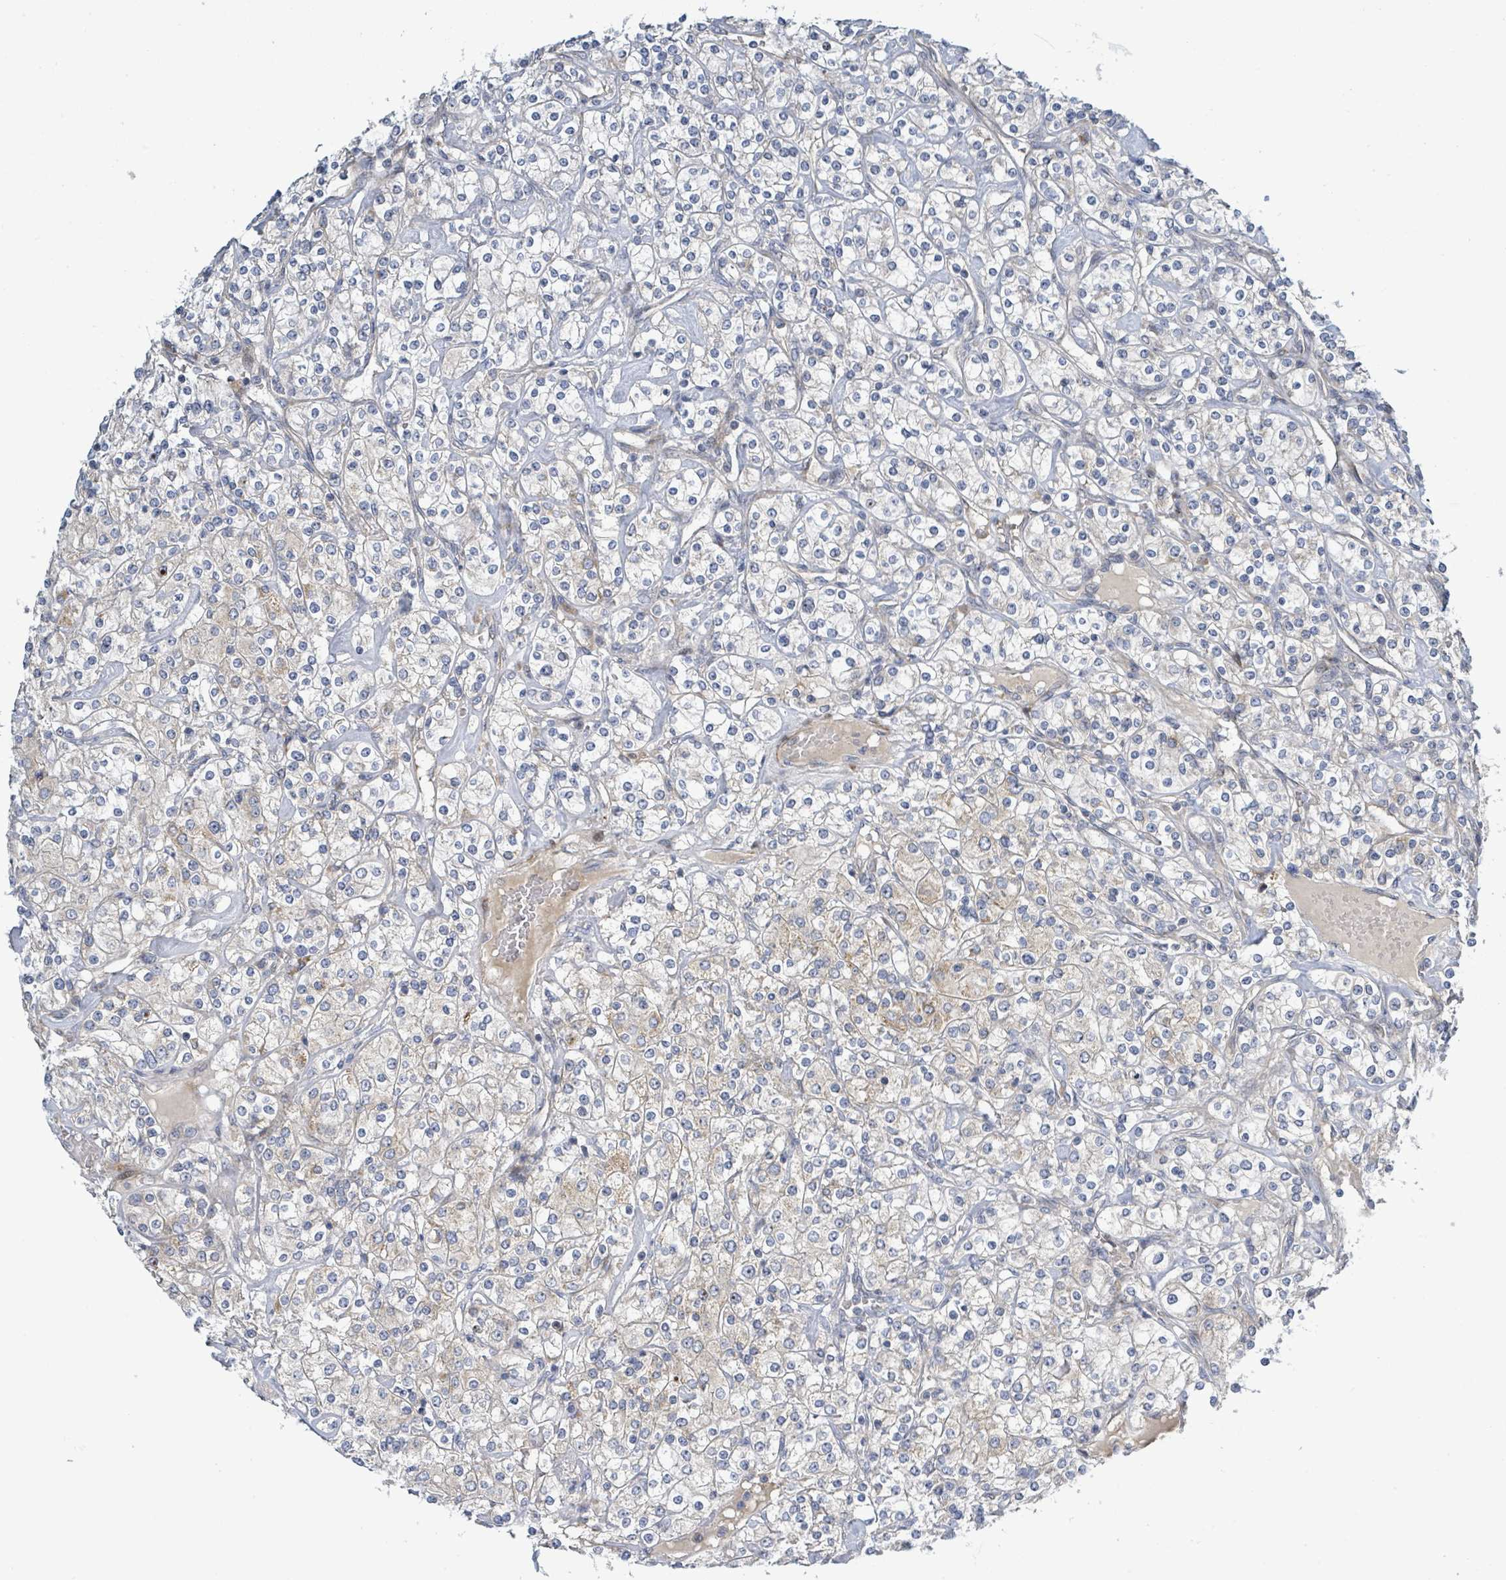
{"staining": {"intensity": "negative", "quantity": "none", "location": "none"}, "tissue": "renal cancer", "cell_type": "Tumor cells", "image_type": "cancer", "snomed": [{"axis": "morphology", "description": "Adenocarcinoma, NOS"}, {"axis": "topography", "description": "Kidney"}], "caption": "Immunohistochemistry image of neoplastic tissue: adenocarcinoma (renal) stained with DAB (3,3'-diaminobenzidine) reveals no significant protein expression in tumor cells. The staining was performed using DAB (3,3'-diaminobenzidine) to visualize the protein expression in brown, while the nuclei were stained in blue with hematoxylin (Magnification: 20x).", "gene": "CFAP210", "patient": {"sex": "male", "age": 77}}